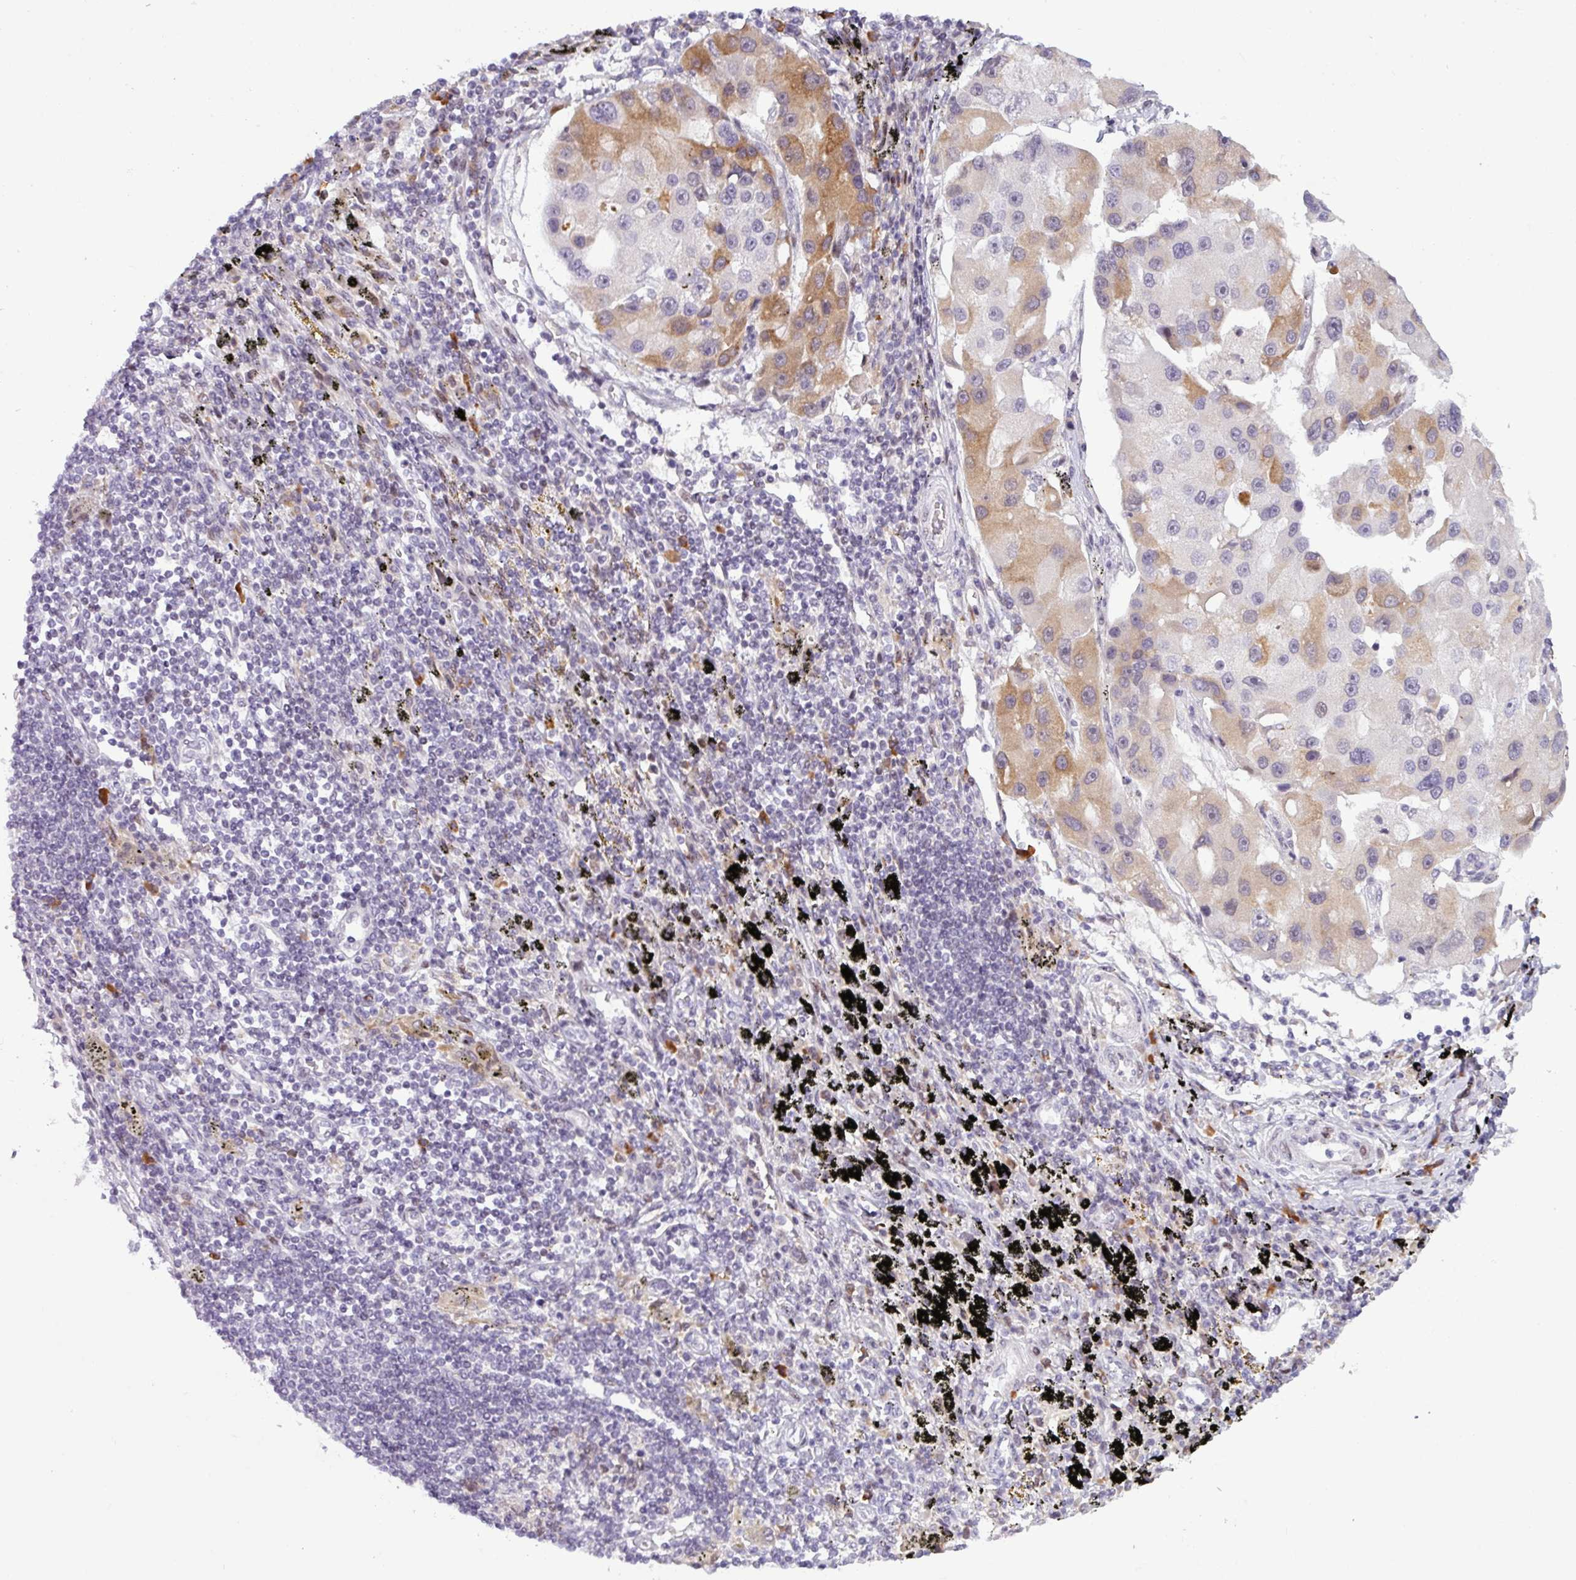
{"staining": {"intensity": "moderate", "quantity": "<25%", "location": "cytoplasmic/membranous"}, "tissue": "lung cancer", "cell_type": "Tumor cells", "image_type": "cancer", "snomed": [{"axis": "morphology", "description": "Adenocarcinoma, NOS"}, {"axis": "topography", "description": "Lung"}], "caption": "DAB (3,3'-diaminobenzidine) immunohistochemical staining of adenocarcinoma (lung) demonstrates moderate cytoplasmic/membranous protein expression in about <25% of tumor cells.", "gene": "SLC66A2", "patient": {"sex": "female", "age": 54}}